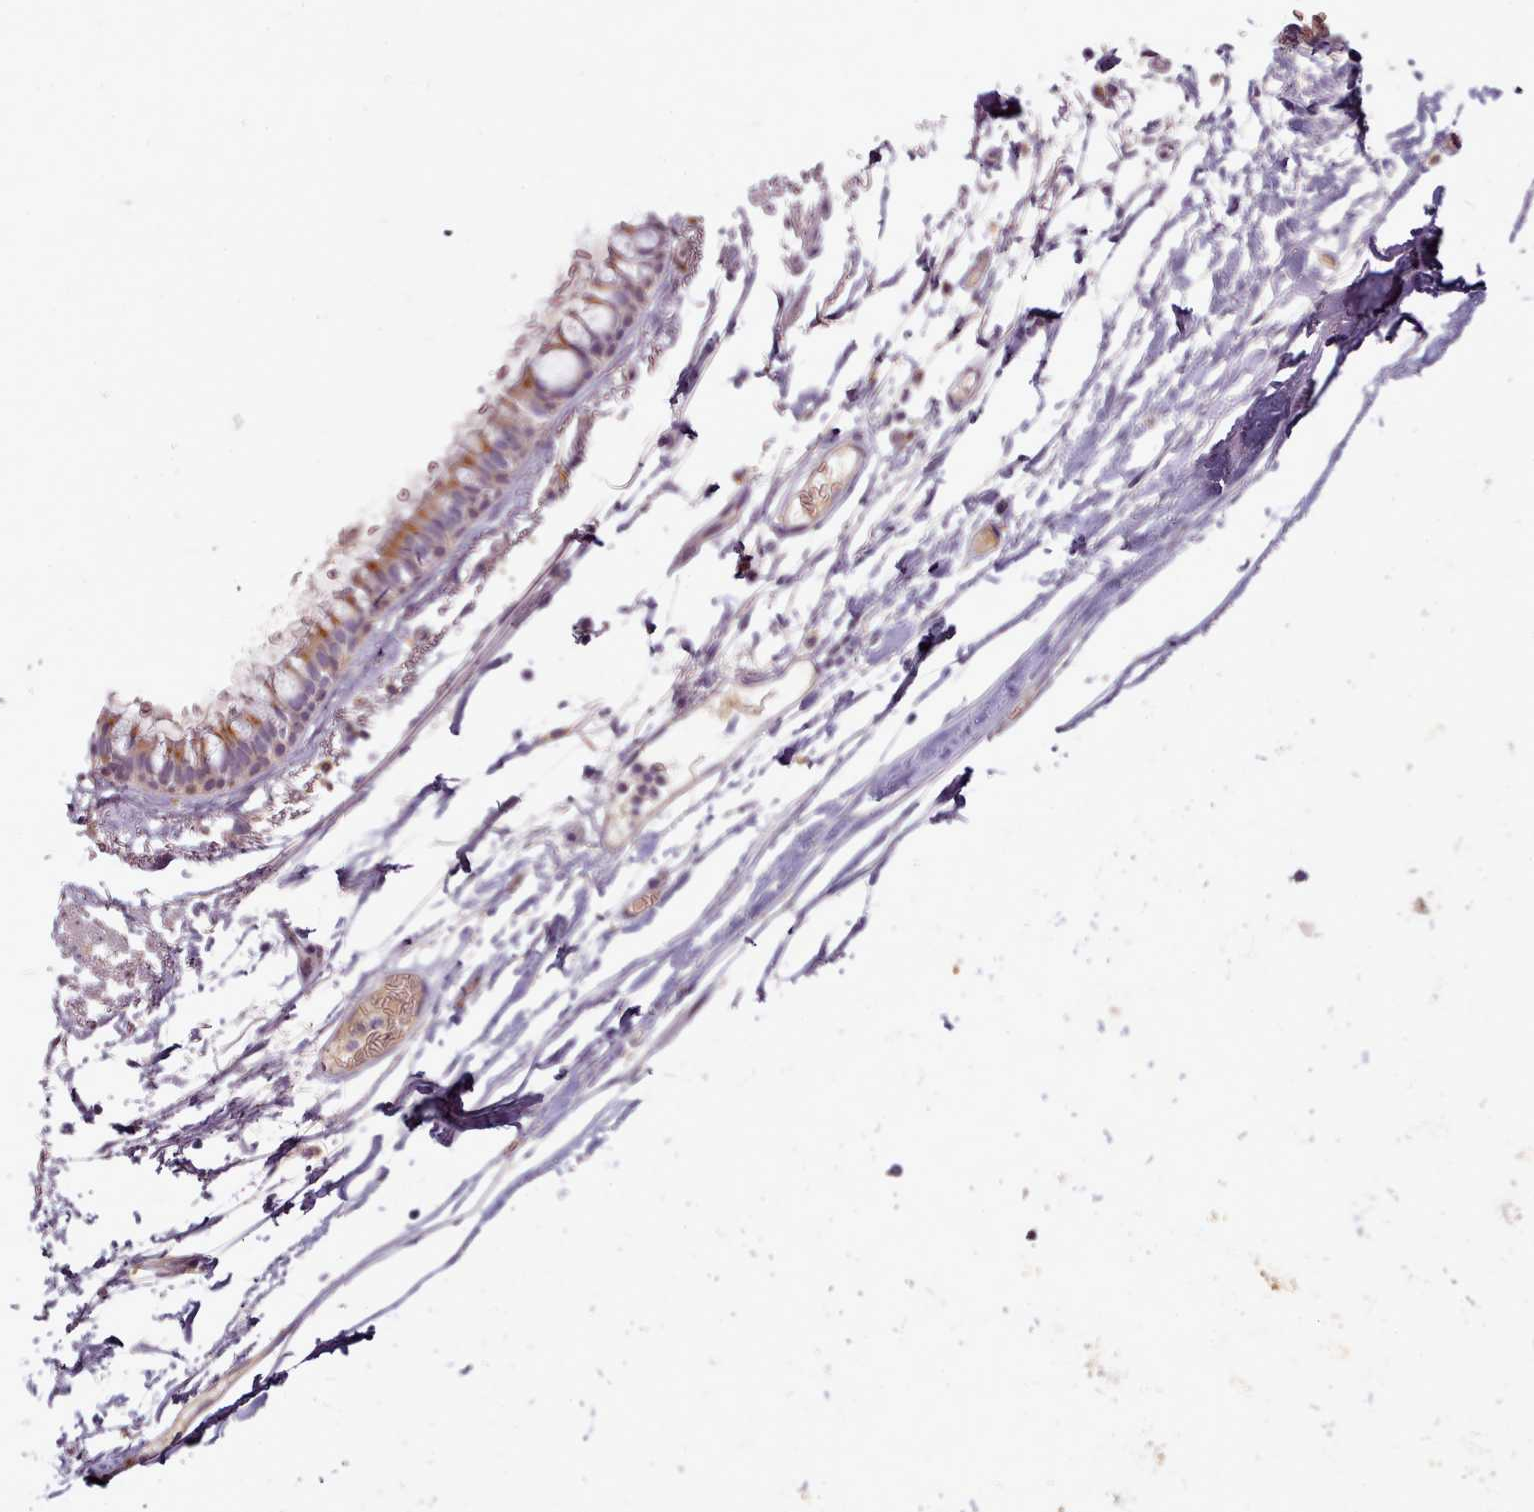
{"staining": {"intensity": "moderate", "quantity": "25%-75%", "location": "cytoplasmic/membranous"}, "tissue": "bronchus", "cell_type": "Respiratory epithelial cells", "image_type": "normal", "snomed": [{"axis": "morphology", "description": "Normal tissue, NOS"}, {"axis": "topography", "description": "Cartilage tissue"}], "caption": "Benign bronchus was stained to show a protein in brown. There is medium levels of moderate cytoplasmic/membranous staining in approximately 25%-75% of respiratory epithelial cells. Nuclei are stained in blue.", "gene": "C1QTNF5", "patient": {"sex": "male", "age": 63}}